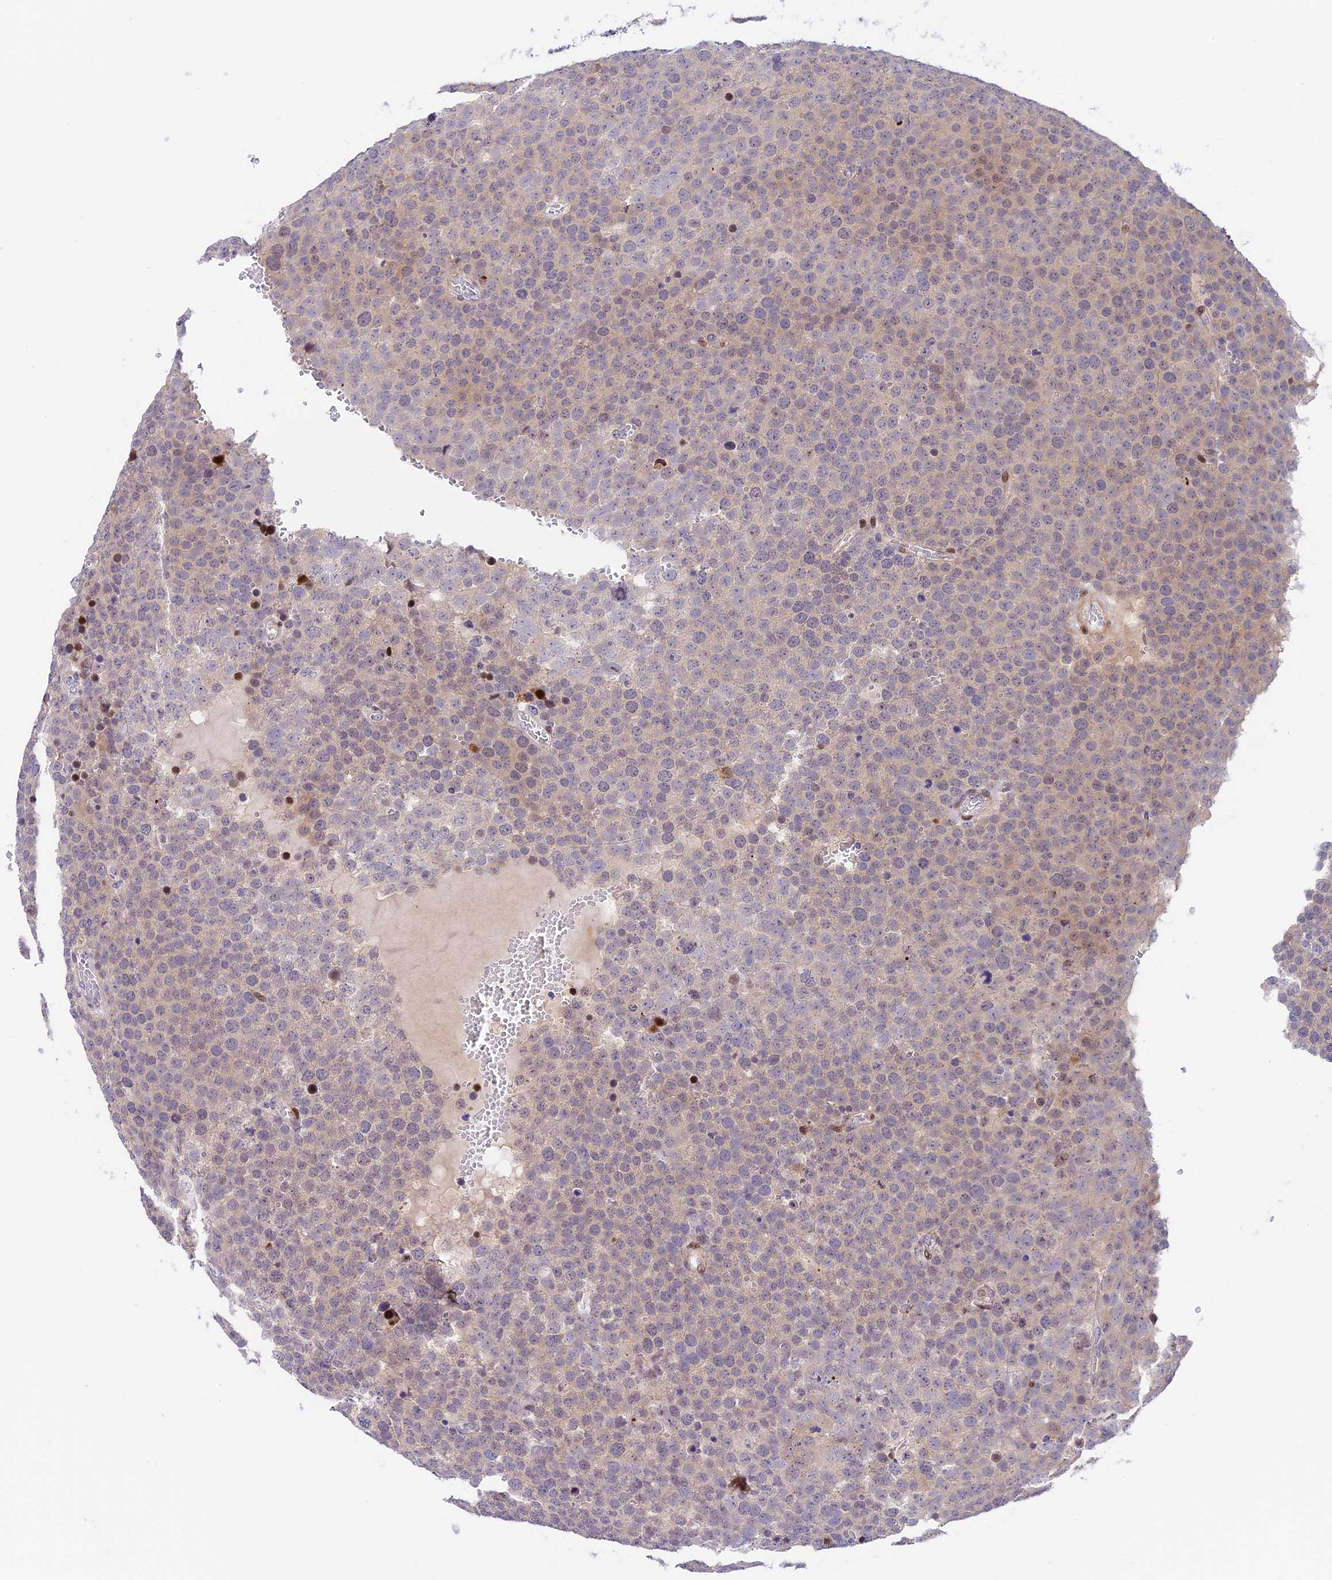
{"staining": {"intensity": "weak", "quantity": "<25%", "location": "nuclear"}, "tissue": "testis cancer", "cell_type": "Tumor cells", "image_type": "cancer", "snomed": [{"axis": "morphology", "description": "Seminoma, NOS"}, {"axis": "topography", "description": "Testis"}], "caption": "Image shows no significant protein positivity in tumor cells of seminoma (testis).", "gene": "MIDN", "patient": {"sex": "male", "age": 71}}